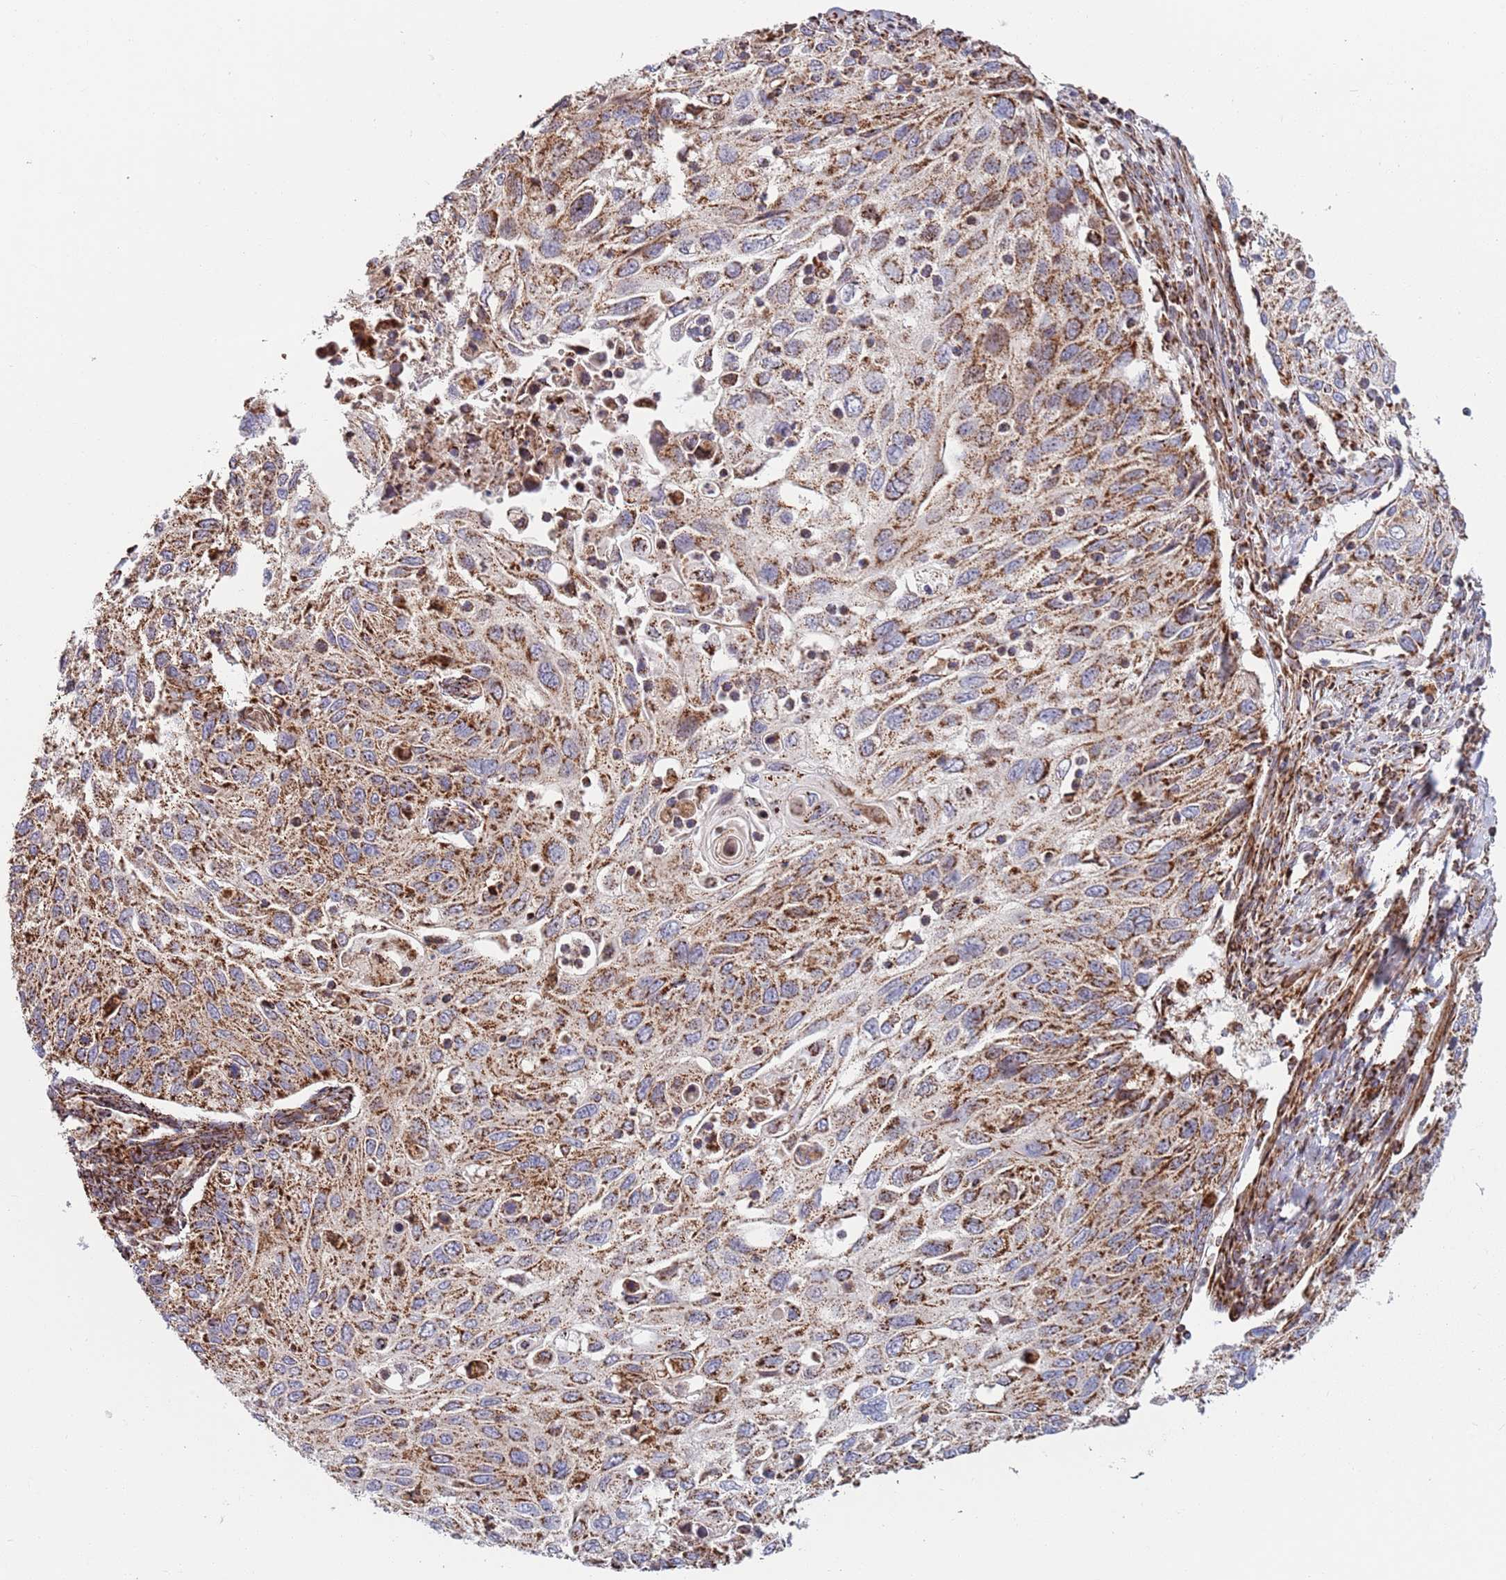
{"staining": {"intensity": "strong", "quantity": ">75%", "location": "cytoplasmic/membranous"}, "tissue": "cervical cancer", "cell_type": "Tumor cells", "image_type": "cancer", "snomed": [{"axis": "morphology", "description": "Squamous cell carcinoma, NOS"}, {"axis": "topography", "description": "Cervix"}], "caption": "A histopathology image of human cervical cancer (squamous cell carcinoma) stained for a protein exhibits strong cytoplasmic/membranous brown staining in tumor cells.", "gene": "ATP5PD", "patient": {"sex": "female", "age": 70}}